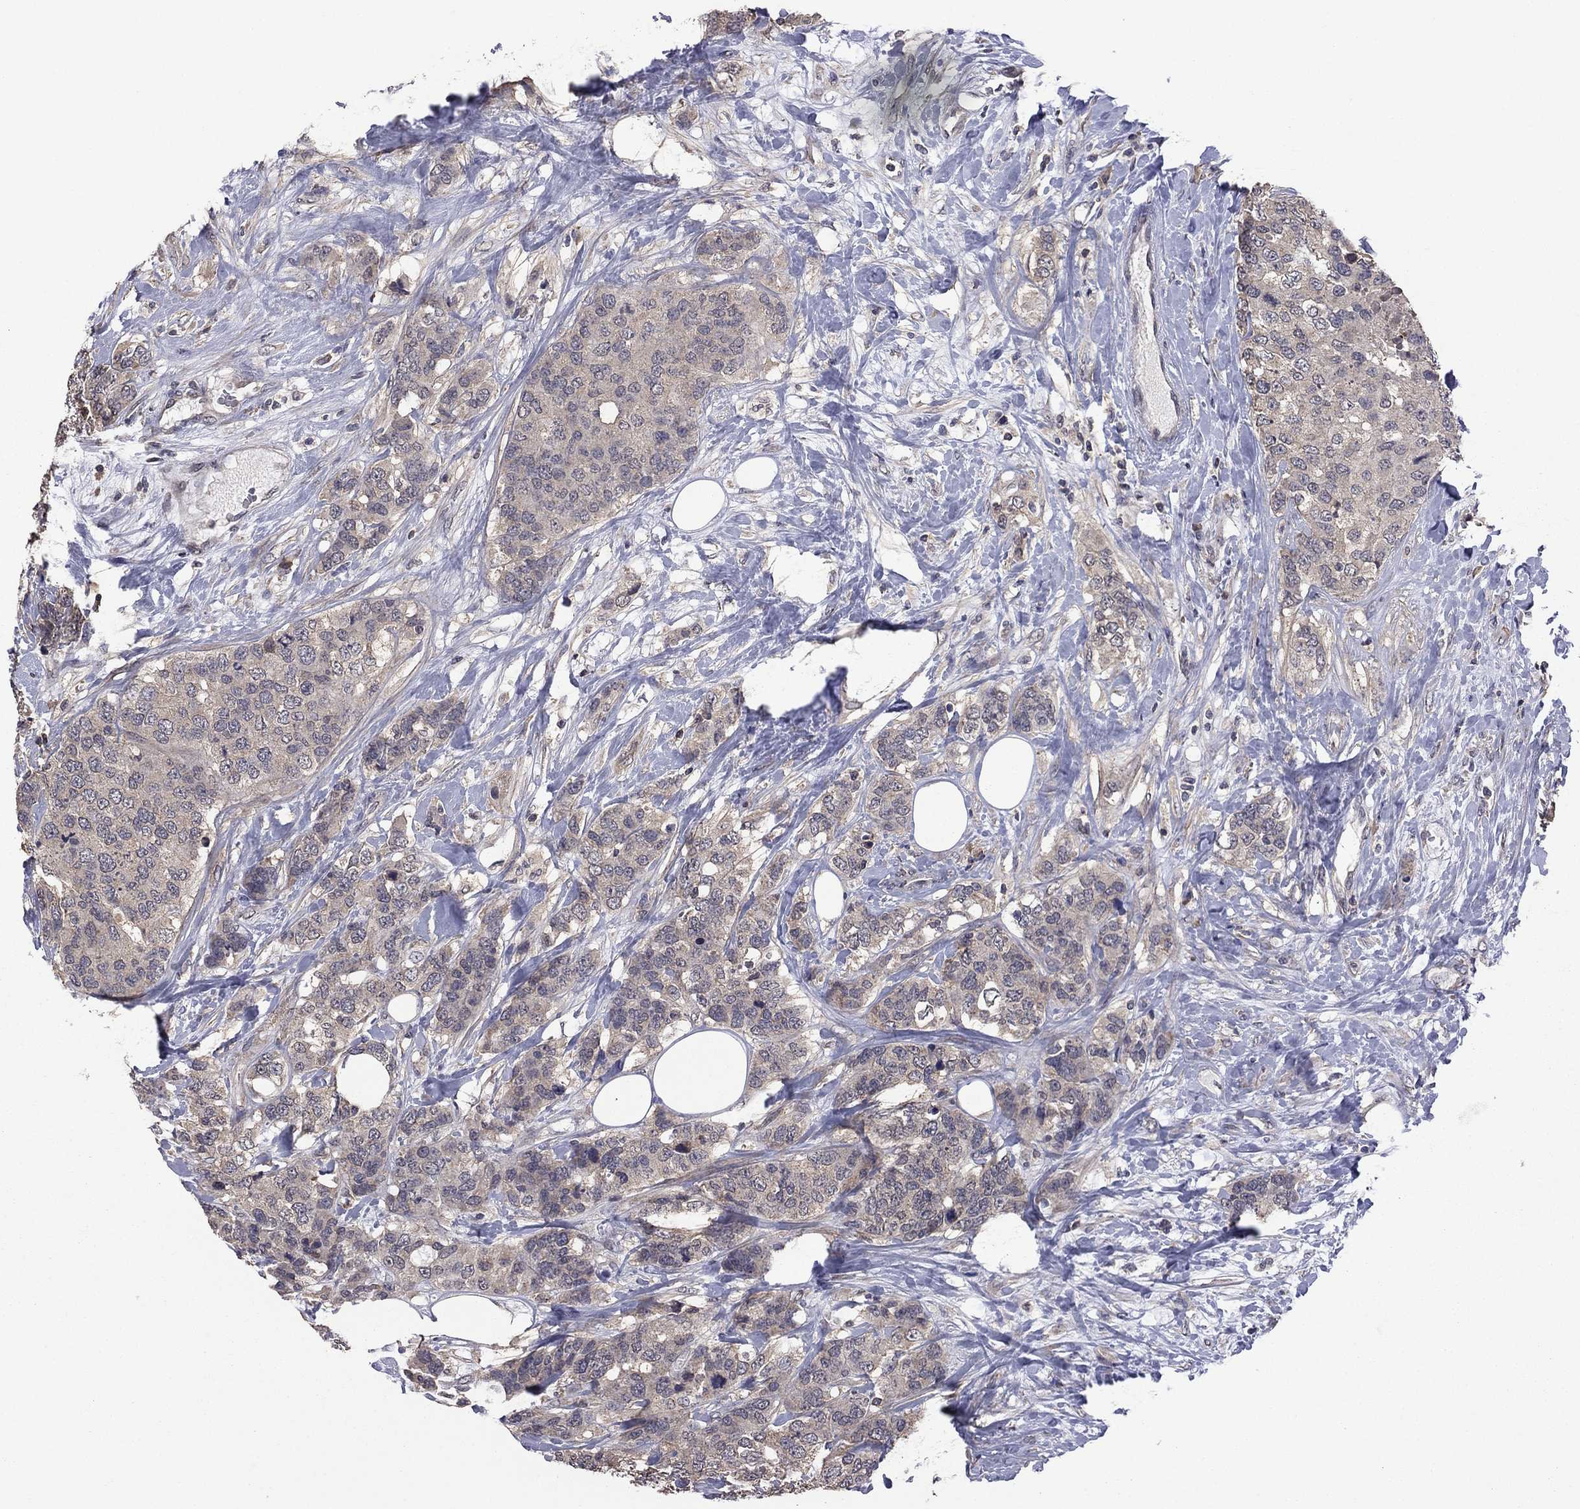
{"staining": {"intensity": "weak", "quantity": "25%-75%", "location": "cytoplasmic/membranous"}, "tissue": "breast cancer", "cell_type": "Tumor cells", "image_type": "cancer", "snomed": [{"axis": "morphology", "description": "Lobular carcinoma"}, {"axis": "topography", "description": "Breast"}], "caption": "Brown immunohistochemical staining in human breast cancer (lobular carcinoma) demonstrates weak cytoplasmic/membranous positivity in about 25%-75% of tumor cells. (DAB IHC, brown staining for protein, blue staining for nuclei).", "gene": "TSNARE1", "patient": {"sex": "female", "age": 59}}